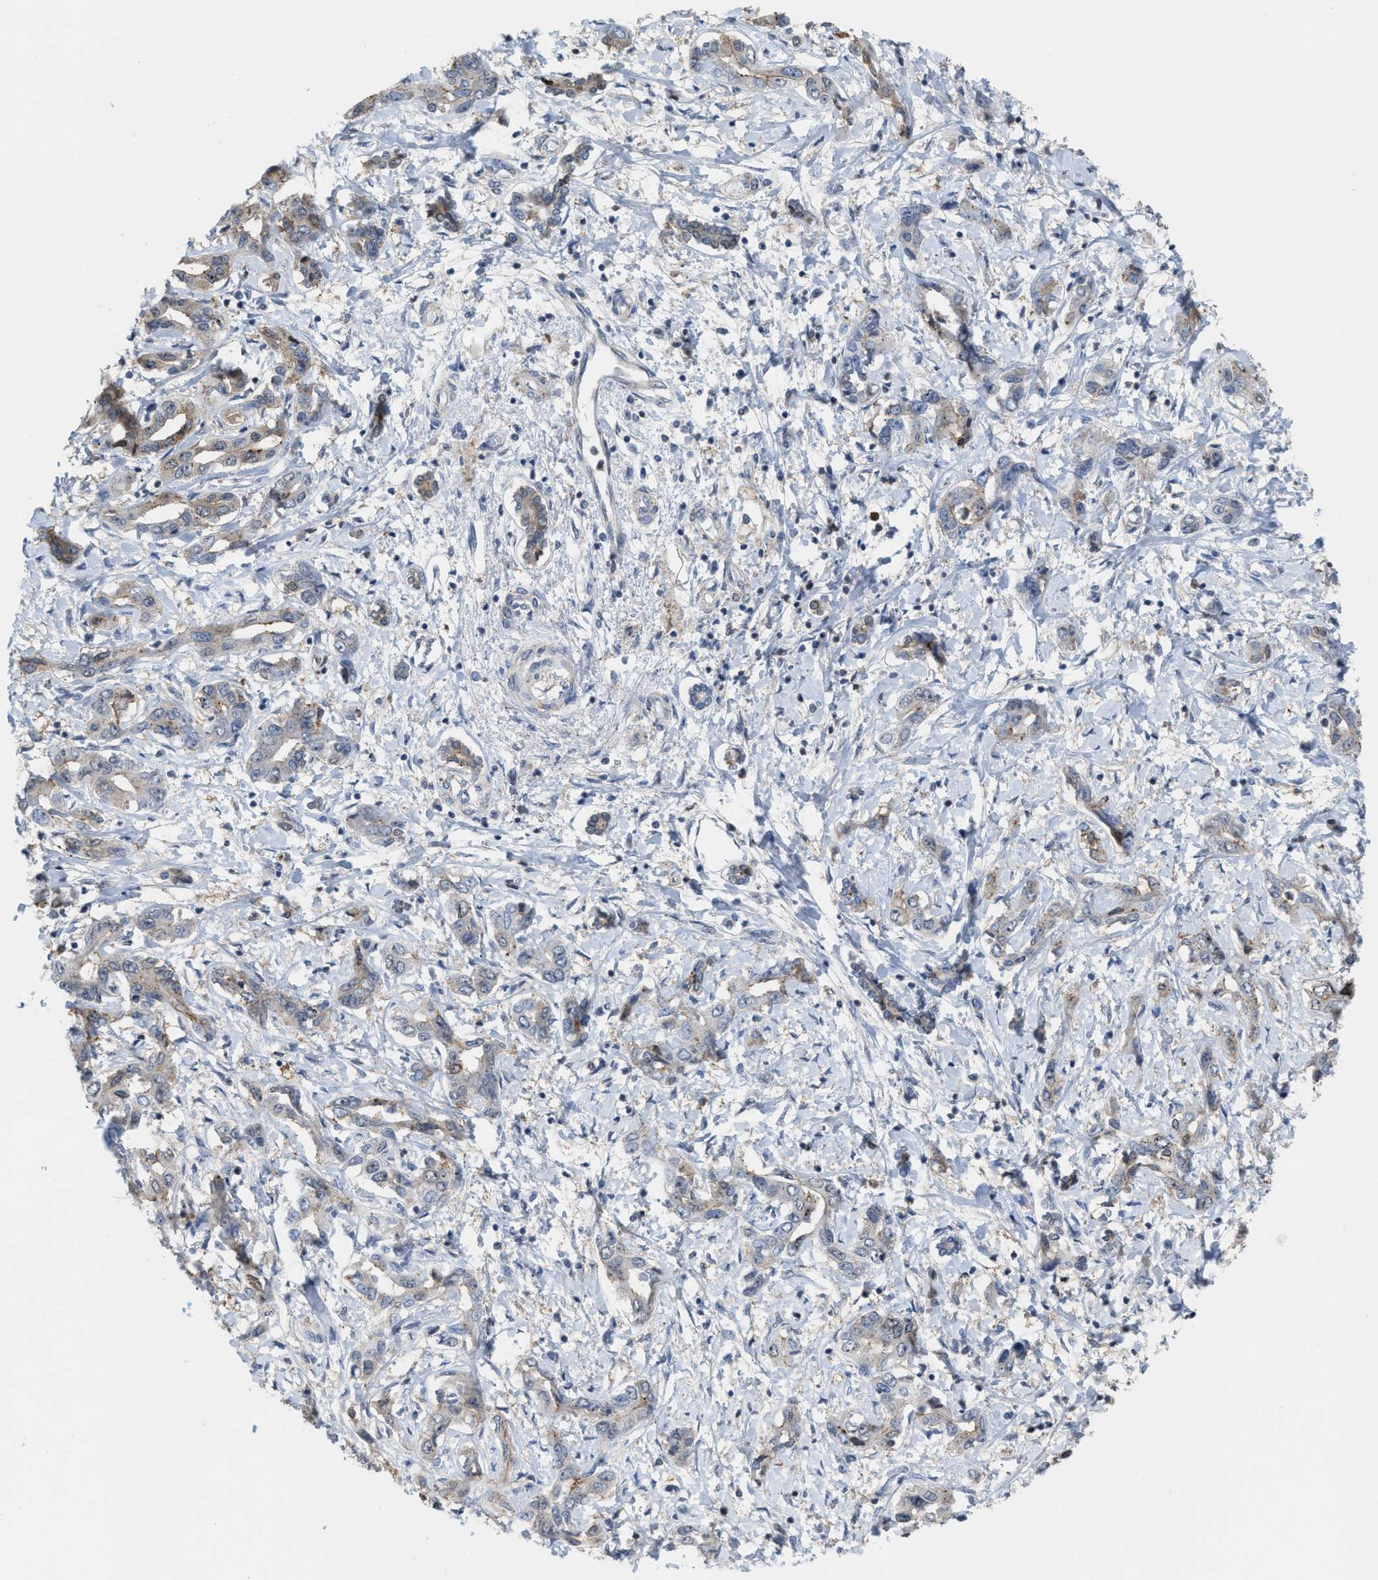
{"staining": {"intensity": "weak", "quantity": "<25%", "location": "cytoplasmic/membranous"}, "tissue": "liver cancer", "cell_type": "Tumor cells", "image_type": "cancer", "snomed": [{"axis": "morphology", "description": "Cholangiocarcinoma"}, {"axis": "topography", "description": "Liver"}], "caption": "Immunohistochemistry of liver cancer reveals no expression in tumor cells. (DAB immunohistochemistry with hematoxylin counter stain).", "gene": "BAIAP2L1", "patient": {"sex": "male", "age": 59}}